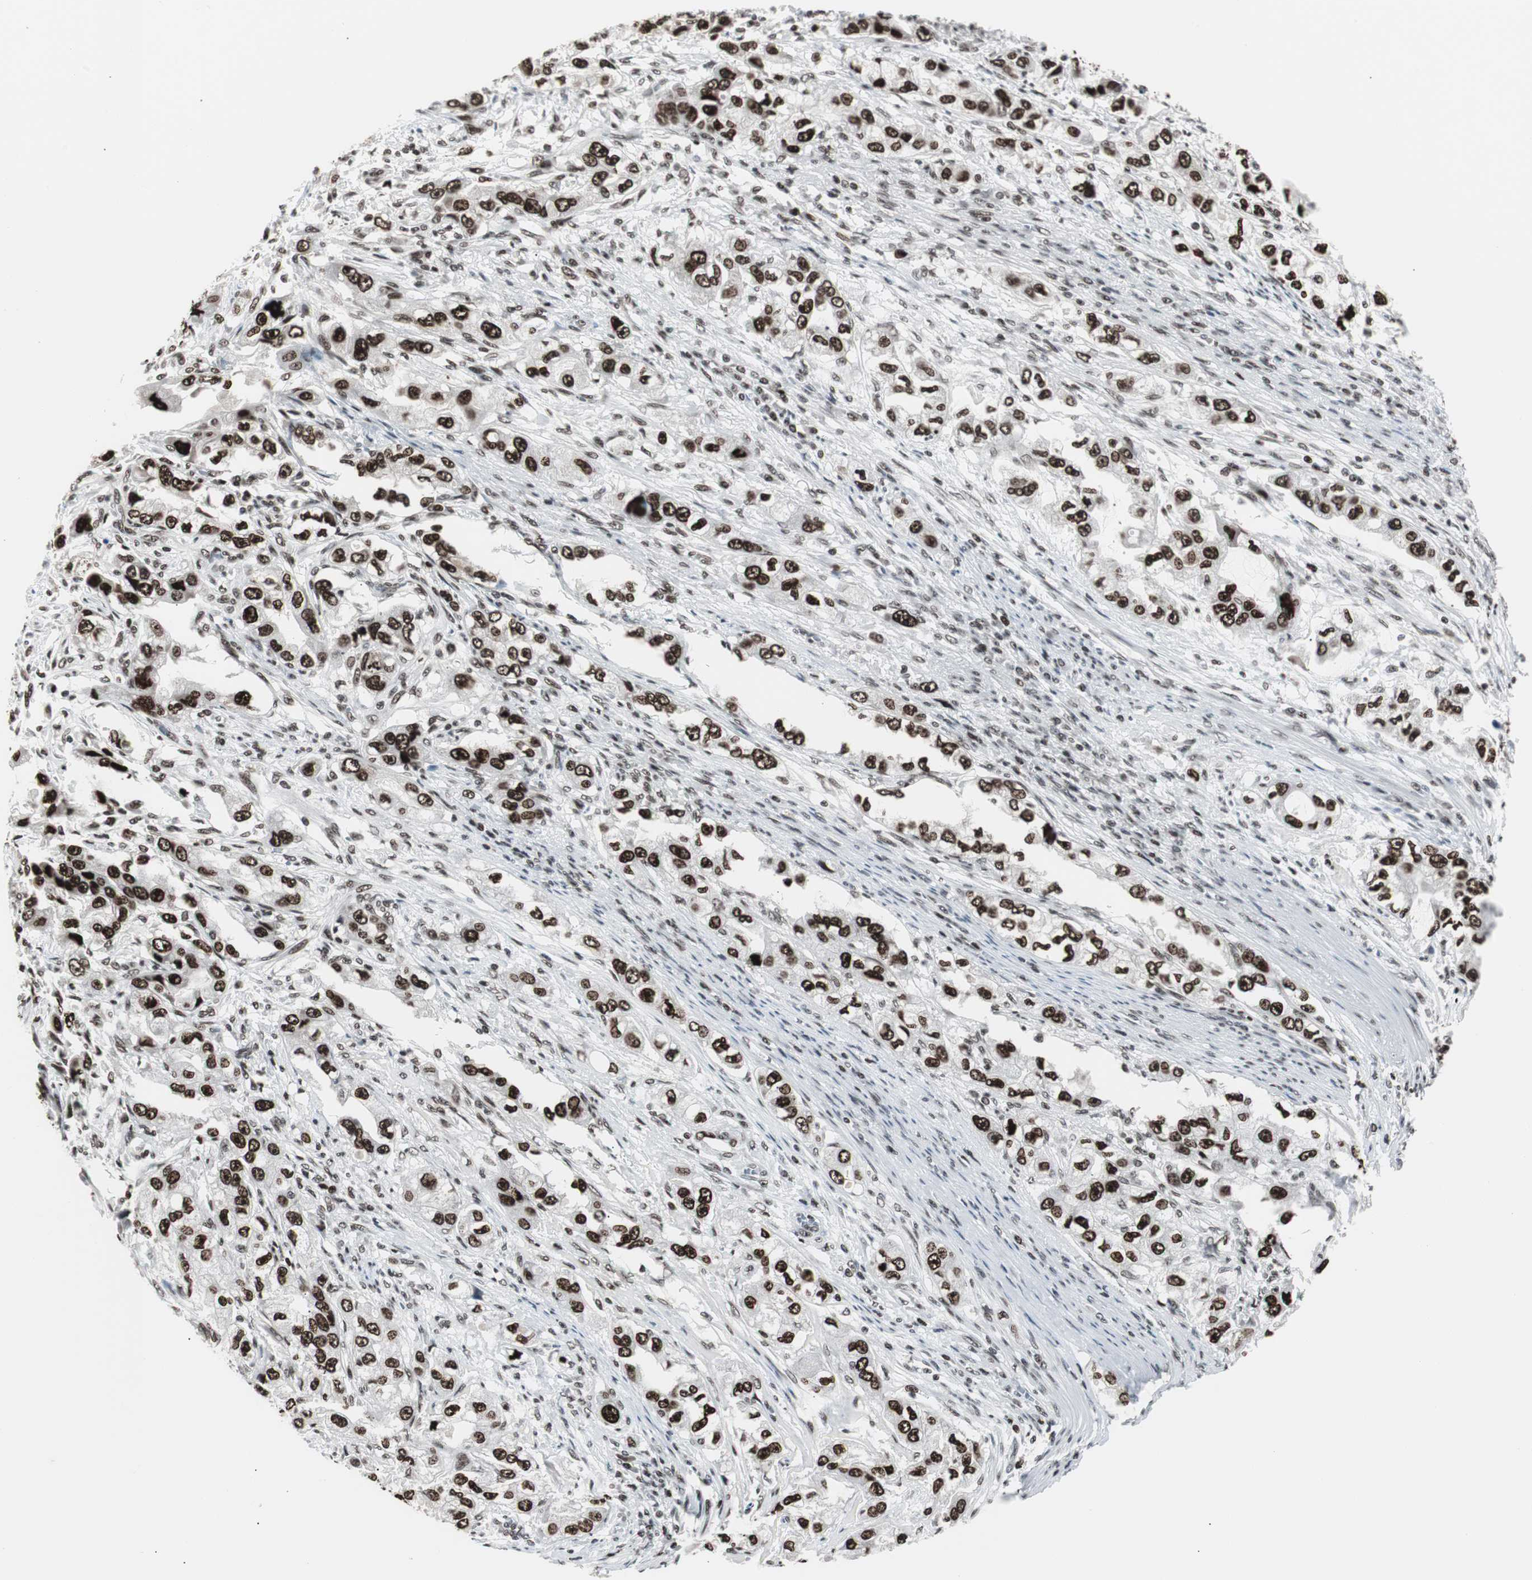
{"staining": {"intensity": "strong", "quantity": ">75%", "location": "nuclear"}, "tissue": "stomach cancer", "cell_type": "Tumor cells", "image_type": "cancer", "snomed": [{"axis": "morphology", "description": "Adenocarcinoma, NOS"}, {"axis": "topography", "description": "Stomach, lower"}], "caption": "Immunohistochemistry (IHC) (DAB (3,3'-diaminobenzidine)) staining of stomach adenocarcinoma displays strong nuclear protein positivity in about >75% of tumor cells. (DAB IHC with brightfield microscopy, high magnification).", "gene": "XRCC1", "patient": {"sex": "female", "age": 93}}